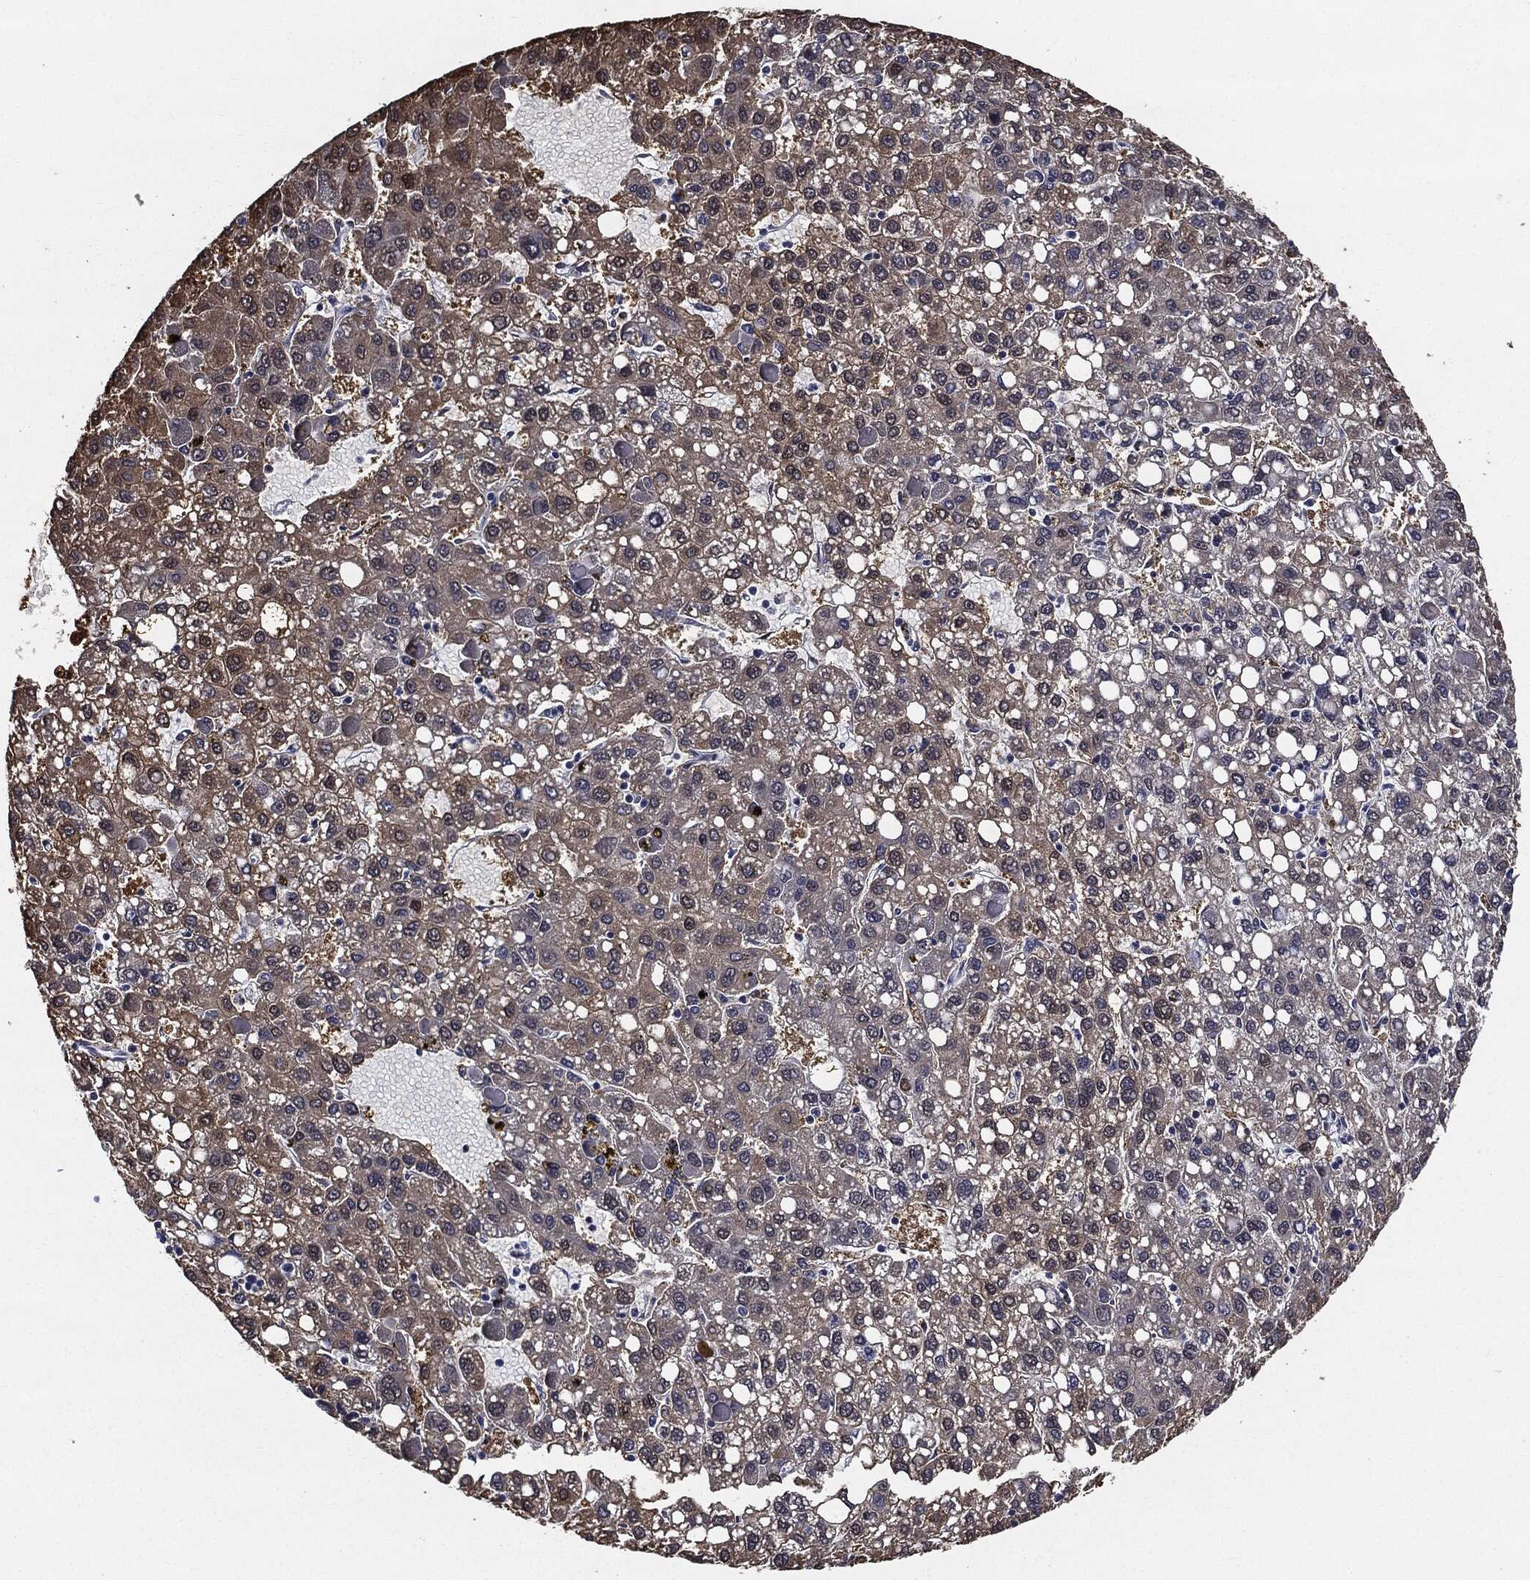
{"staining": {"intensity": "weak", "quantity": "25%-75%", "location": "cytoplasmic/membranous,nuclear"}, "tissue": "liver cancer", "cell_type": "Tumor cells", "image_type": "cancer", "snomed": [{"axis": "morphology", "description": "Carcinoma, Hepatocellular, NOS"}, {"axis": "topography", "description": "Liver"}], "caption": "IHC histopathology image of human liver cancer stained for a protein (brown), which demonstrates low levels of weak cytoplasmic/membranous and nuclear positivity in about 25%-75% of tumor cells.", "gene": "JUN", "patient": {"sex": "female", "age": 82}}